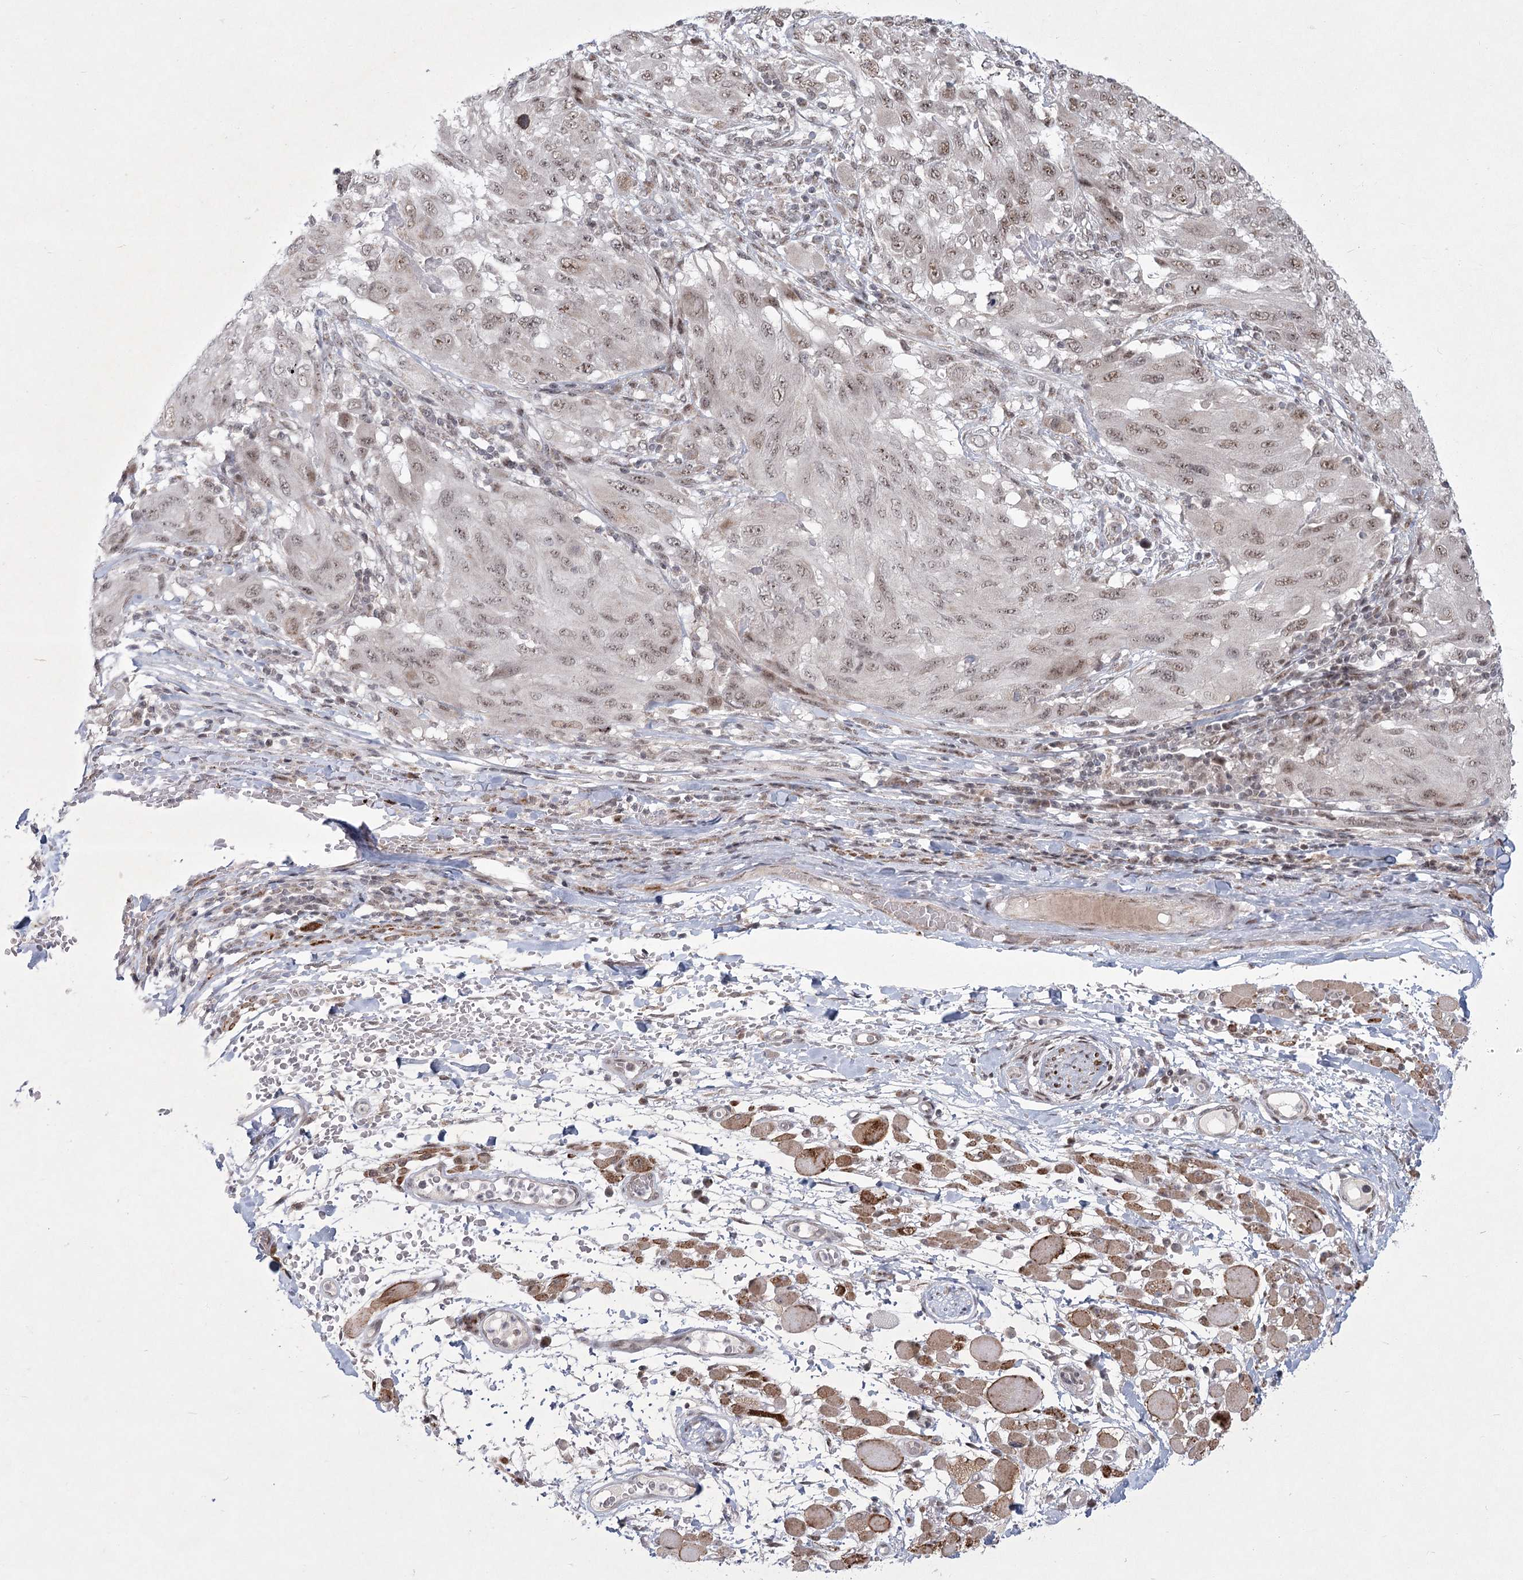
{"staining": {"intensity": "moderate", "quantity": ">75%", "location": "nuclear"}, "tissue": "melanoma", "cell_type": "Tumor cells", "image_type": "cancer", "snomed": [{"axis": "morphology", "description": "Malignant melanoma, NOS"}, {"axis": "topography", "description": "Skin"}], "caption": "The immunohistochemical stain highlights moderate nuclear positivity in tumor cells of malignant melanoma tissue.", "gene": "CIB4", "patient": {"sex": "female", "age": 91}}